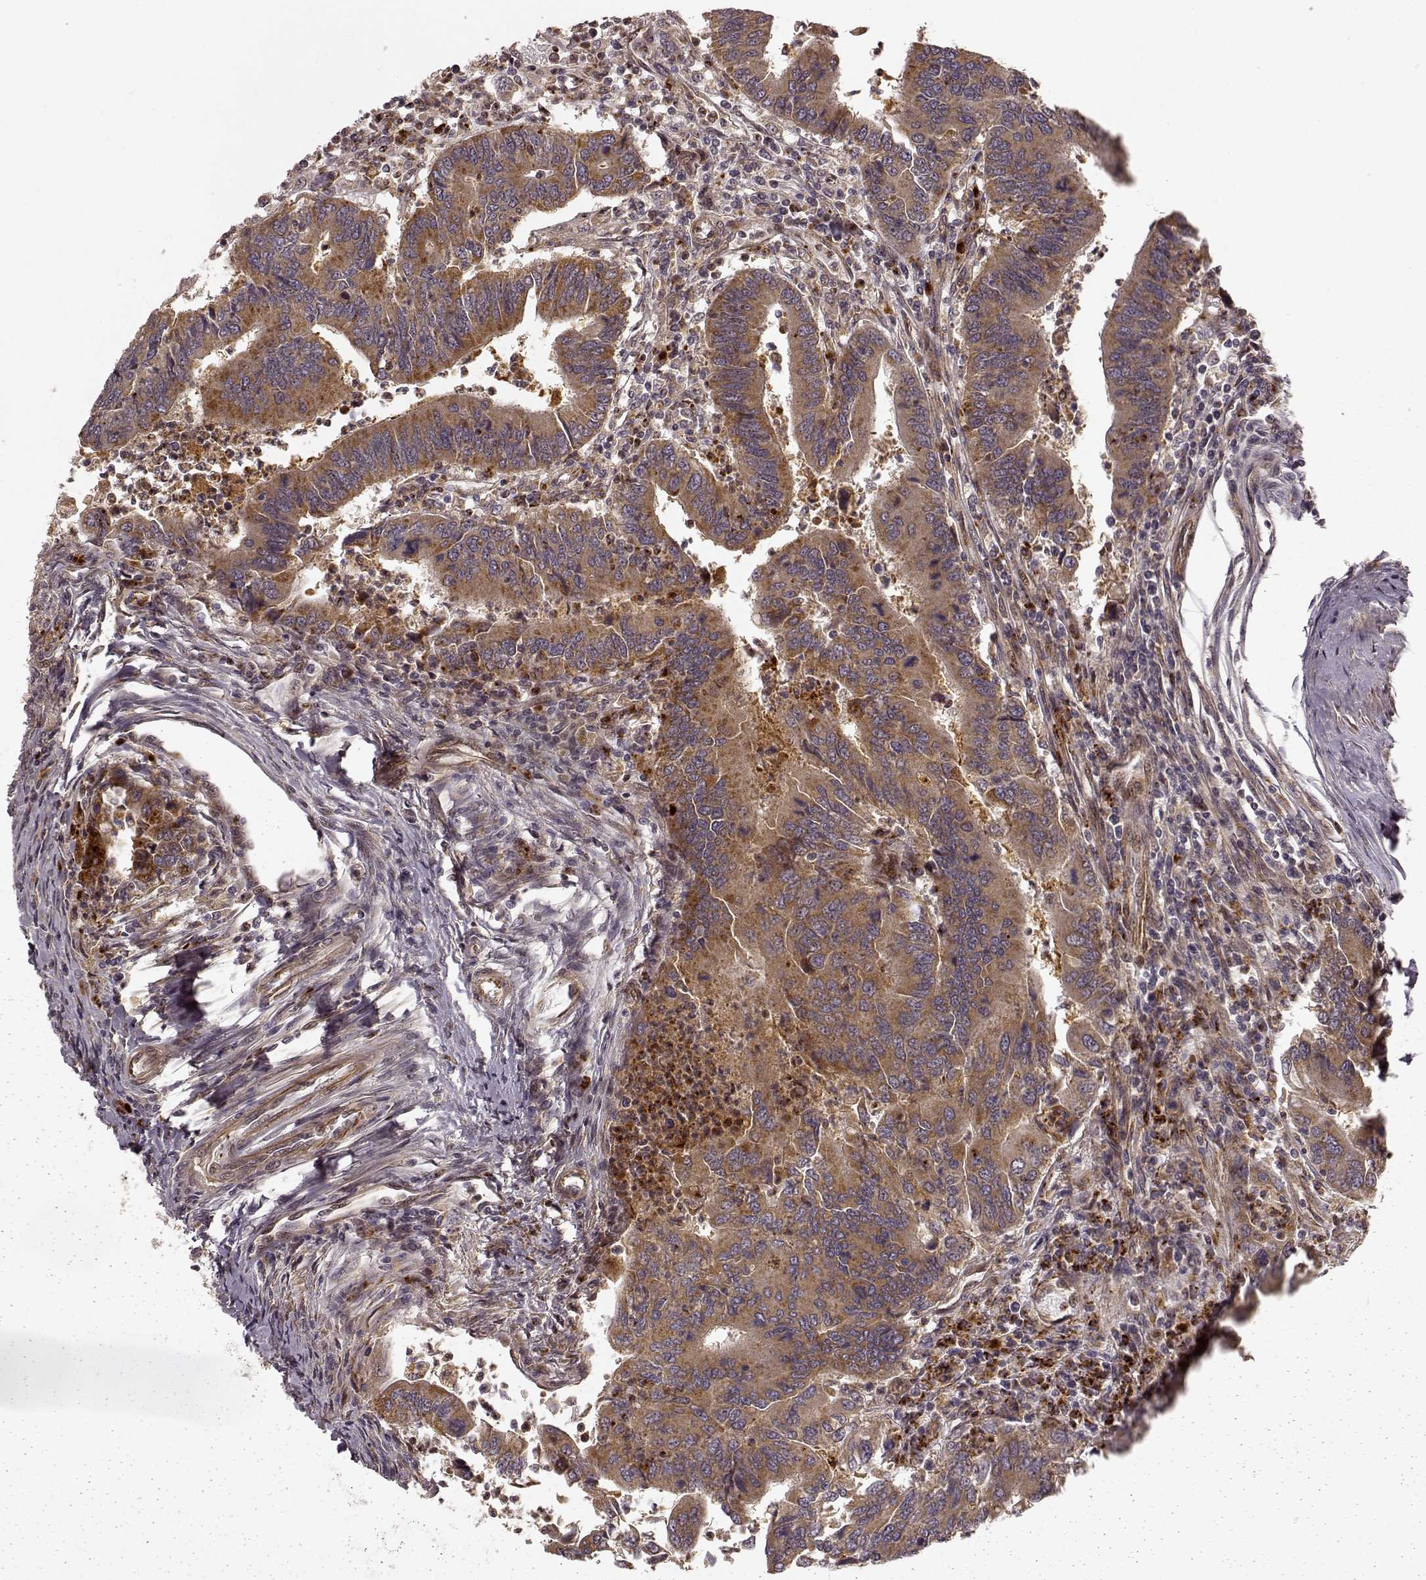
{"staining": {"intensity": "moderate", "quantity": ">75%", "location": "cytoplasmic/membranous"}, "tissue": "colorectal cancer", "cell_type": "Tumor cells", "image_type": "cancer", "snomed": [{"axis": "morphology", "description": "Adenocarcinoma, NOS"}, {"axis": "topography", "description": "Colon"}], "caption": "The immunohistochemical stain highlights moderate cytoplasmic/membranous staining in tumor cells of colorectal adenocarcinoma tissue. (Brightfield microscopy of DAB IHC at high magnification).", "gene": "SLC12A9", "patient": {"sex": "female", "age": 67}}